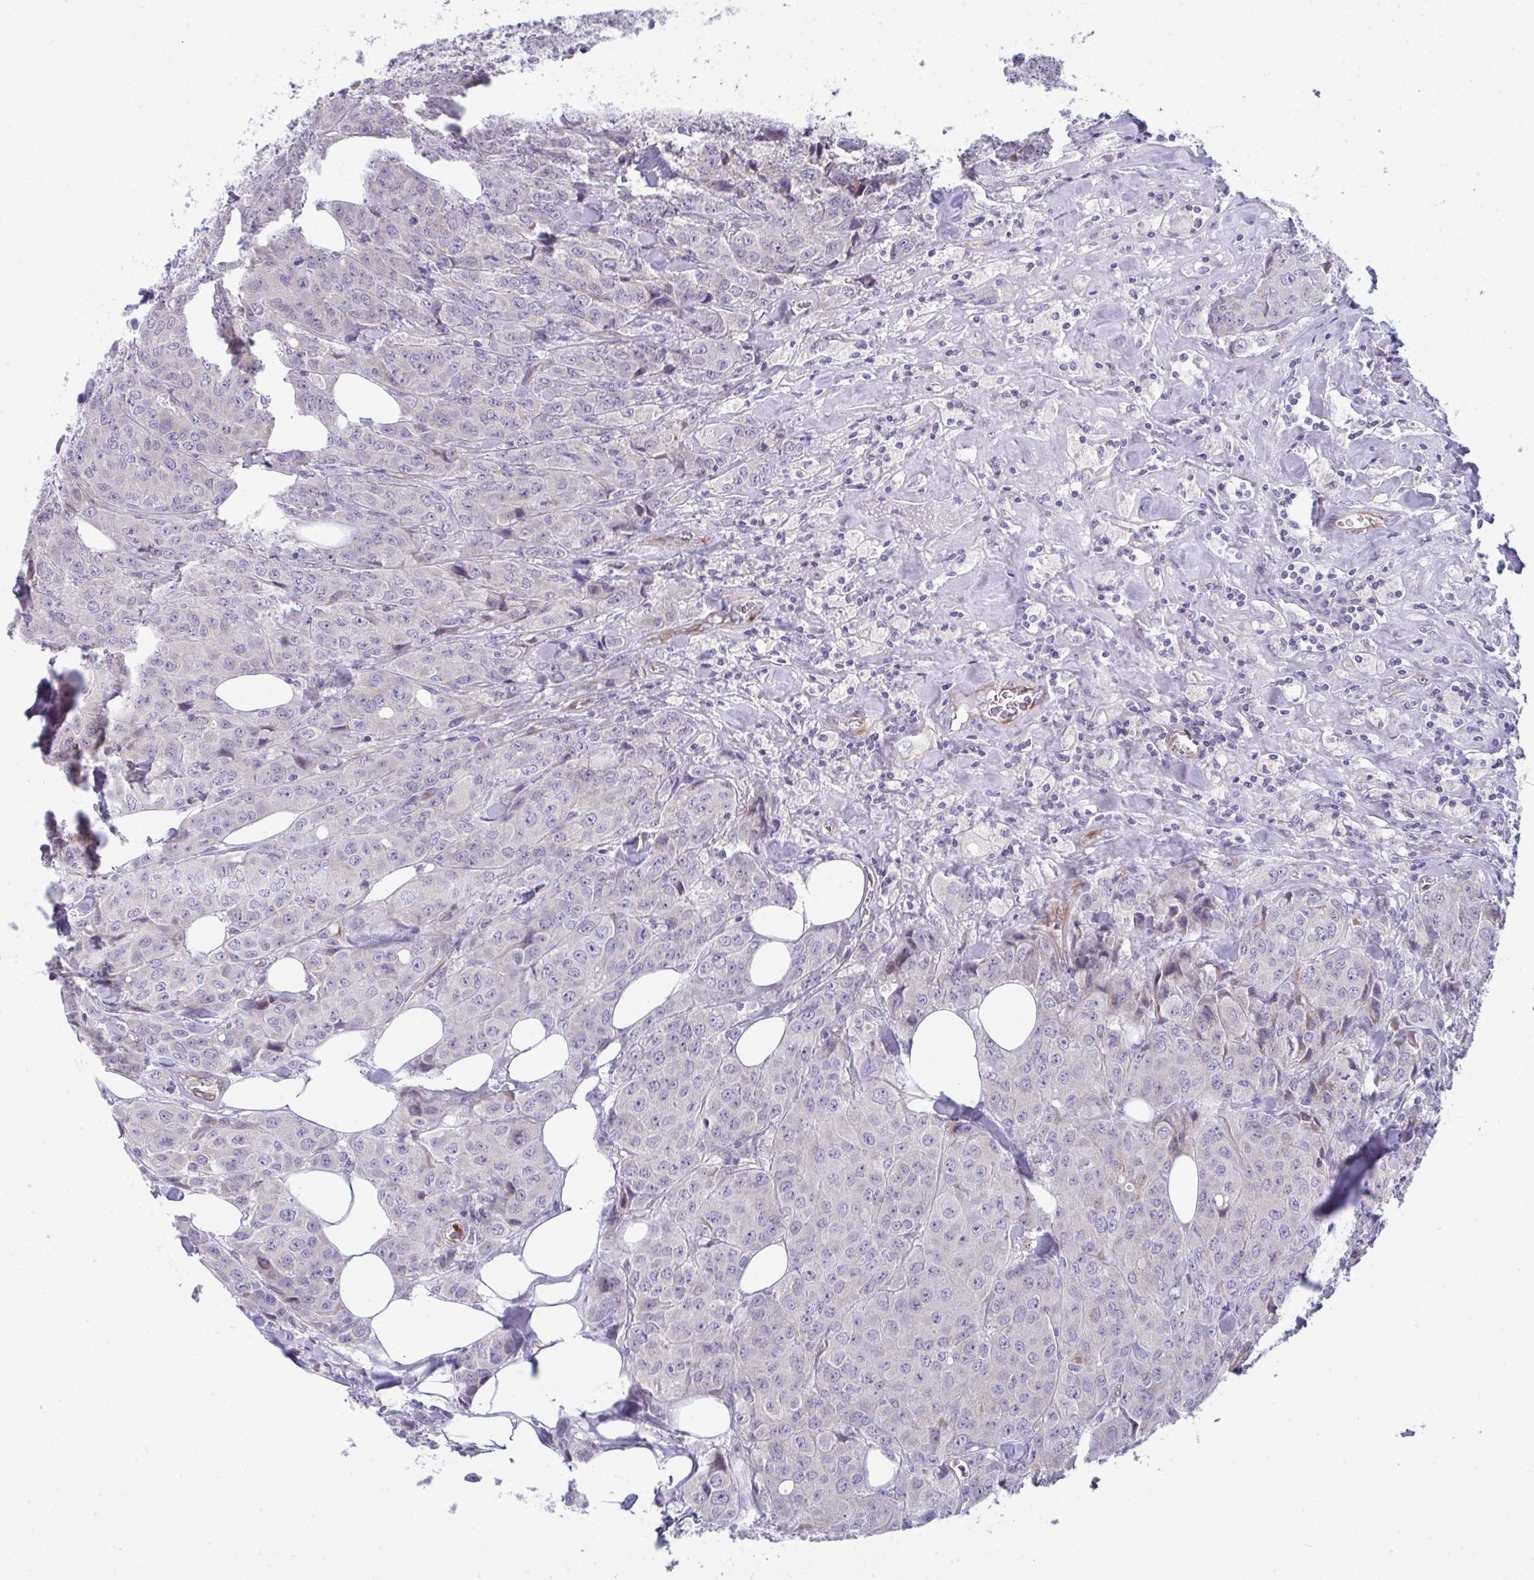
{"staining": {"intensity": "negative", "quantity": "none", "location": "none"}, "tissue": "breast cancer", "cell_type": "Tumor cells", "image_type": "cancer", "snomed": [{"axis": "morphology", "description": "Duct carcinoma"}, {"axis": "topography", "description": "Breast"}], "caption": "Tumor cells are negative for brown protein staining in breast infiltrating ductal carcinoma. The staining is performed using DAB (3,3'-diaminobenzidine) brown chromogen with nuclei counter-stained in using hematoxylin.", "gene": "MYL12A", "patient": {"sex": "female", "age": 43}}